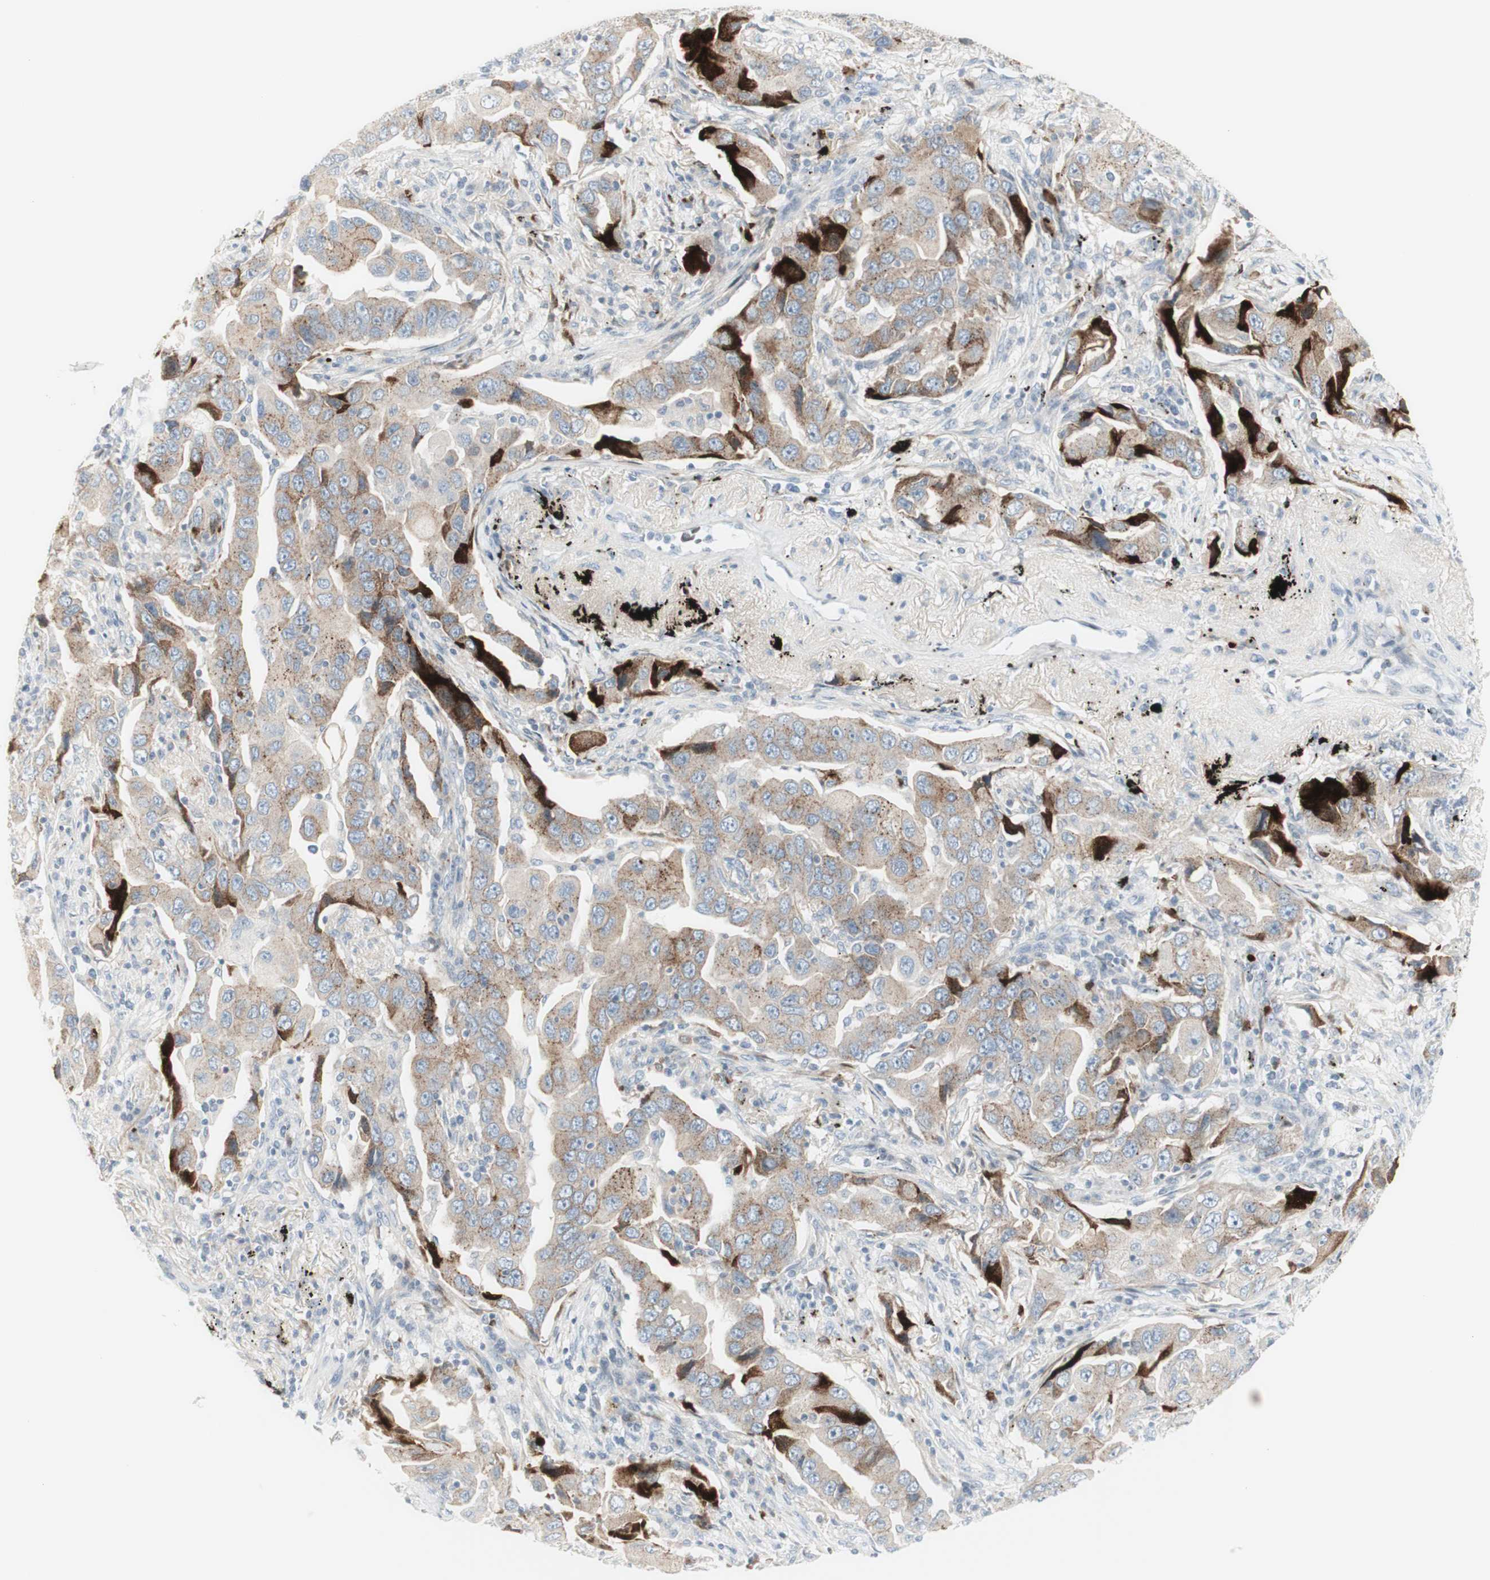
{"staining": {"intensity": "strong", "quantity": "<25%", "location": "cytoplasmic/membranous"}, "tissue": "lung cancer", "cell_type": "Tumor cells", "image_type": "cancer", "snomed": [{"axis": "morphology", "description": "Adenocarcinoma, NOS"}, {"axis": "topography", "description": "Lung"}], "caption": "Lung cancer was stained to show a protein in brown. There is medium levels of strong cytoplasmic/membranous expression in about <25% of tumor cells.", "gene": "MDK", "patient": {"sex": "female", "age": 65}}